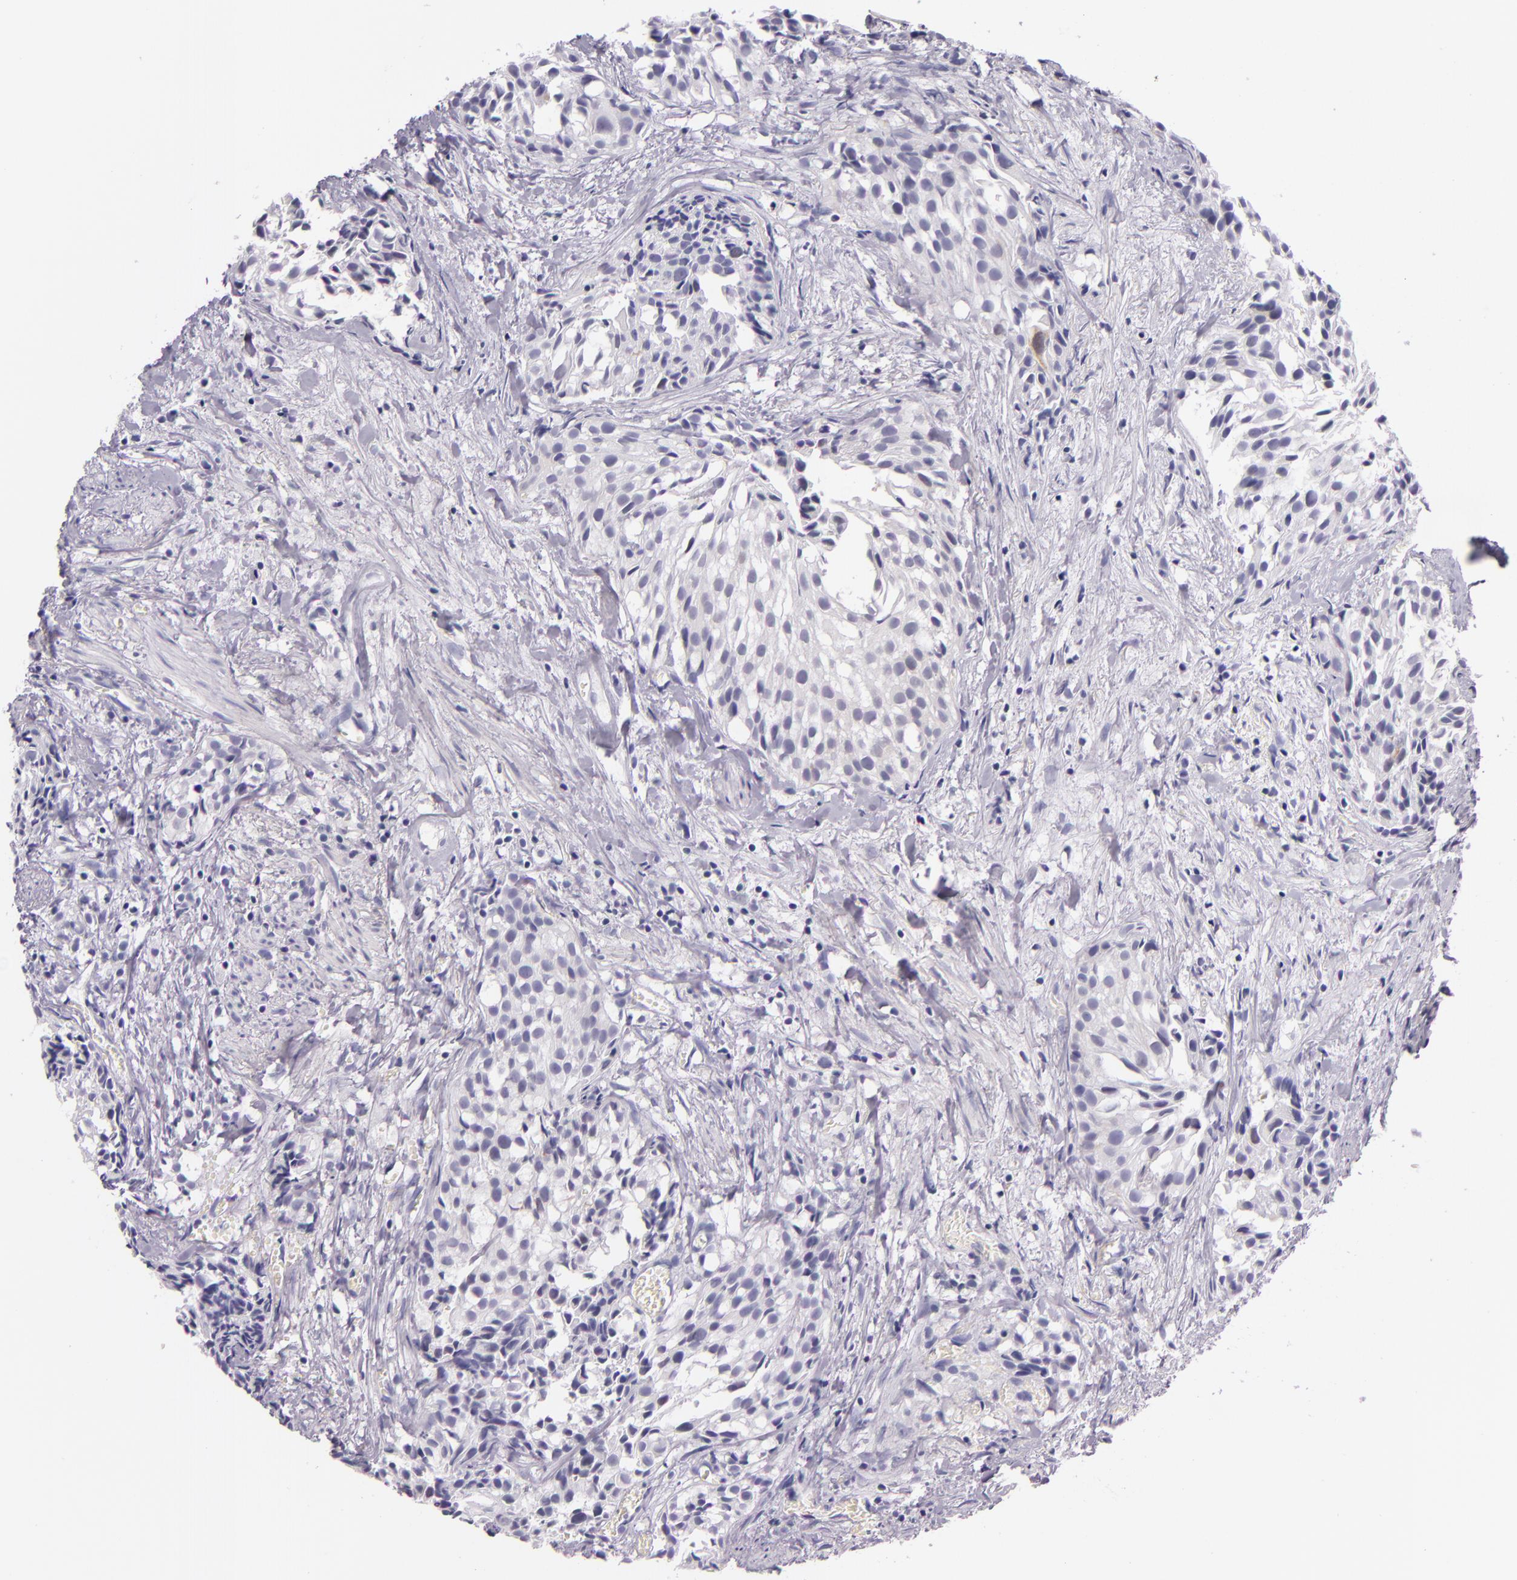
{"staining": {"intensity": "negative", "quantity": "none", "location": "none"}, "tissue": "urothelial cancer", "cell_type": "Tumor cells", "image_type": "cancer", "snomed": [{"axis": "morphology", "description": "Urothelial carcinoma, High grade"}, {"axis": "topography", "description": "Urinary bladder"}], "caption": "Immunohistochemistry (IHC) photomicrograph of human high-grade urothelial carcinoma stained for a protein (brown), which exhibits no positivity in tumor cells.", "gene": "HSP90AA1", "patient": {"sex": "female", "age": 78}}